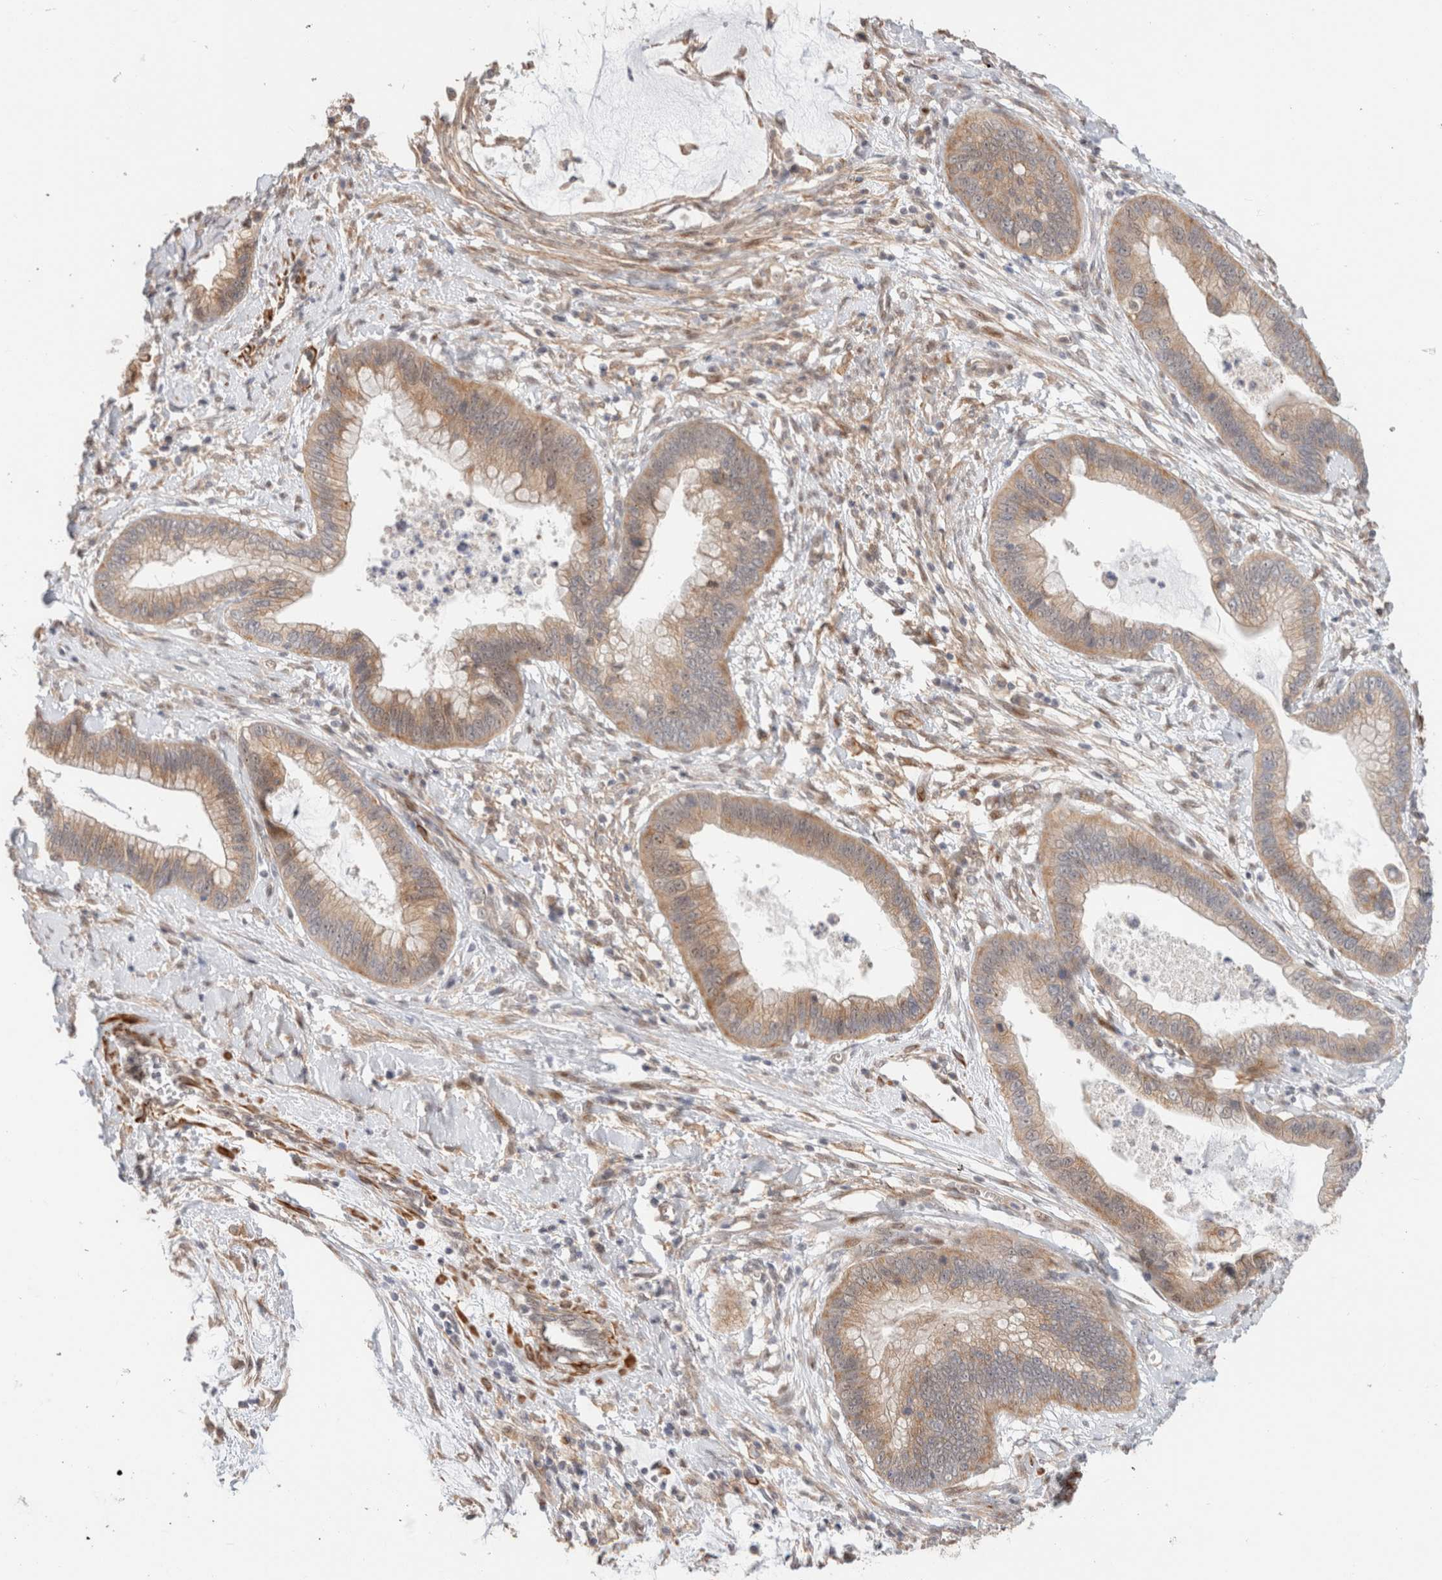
{"staining": {"intensity": "moderate", "quantity": ">75%", "location": "cytoplasmic/membranous"}, "tissue": "cervical cancer", "cell_type": "Tumor cells", "image_type": "cancer", "snomed": [{"axis": "morphology", "description": "Adenocarcinoma, NOS"}, {"axis": "topography", "description": "Cervix"}], "caption": "Immunohistochemical staining of adenocarcinoma (cervical) reveals medium levels of moderate cytoplasmic/membranous expression in about >75% of tumor cells. (DAB (3,3'-diaminobenzidine) IHC, brown staining for protein, blue staining for nuclei).", "gene": "ID3", "patient": {"sex": "female", "age": 44}}